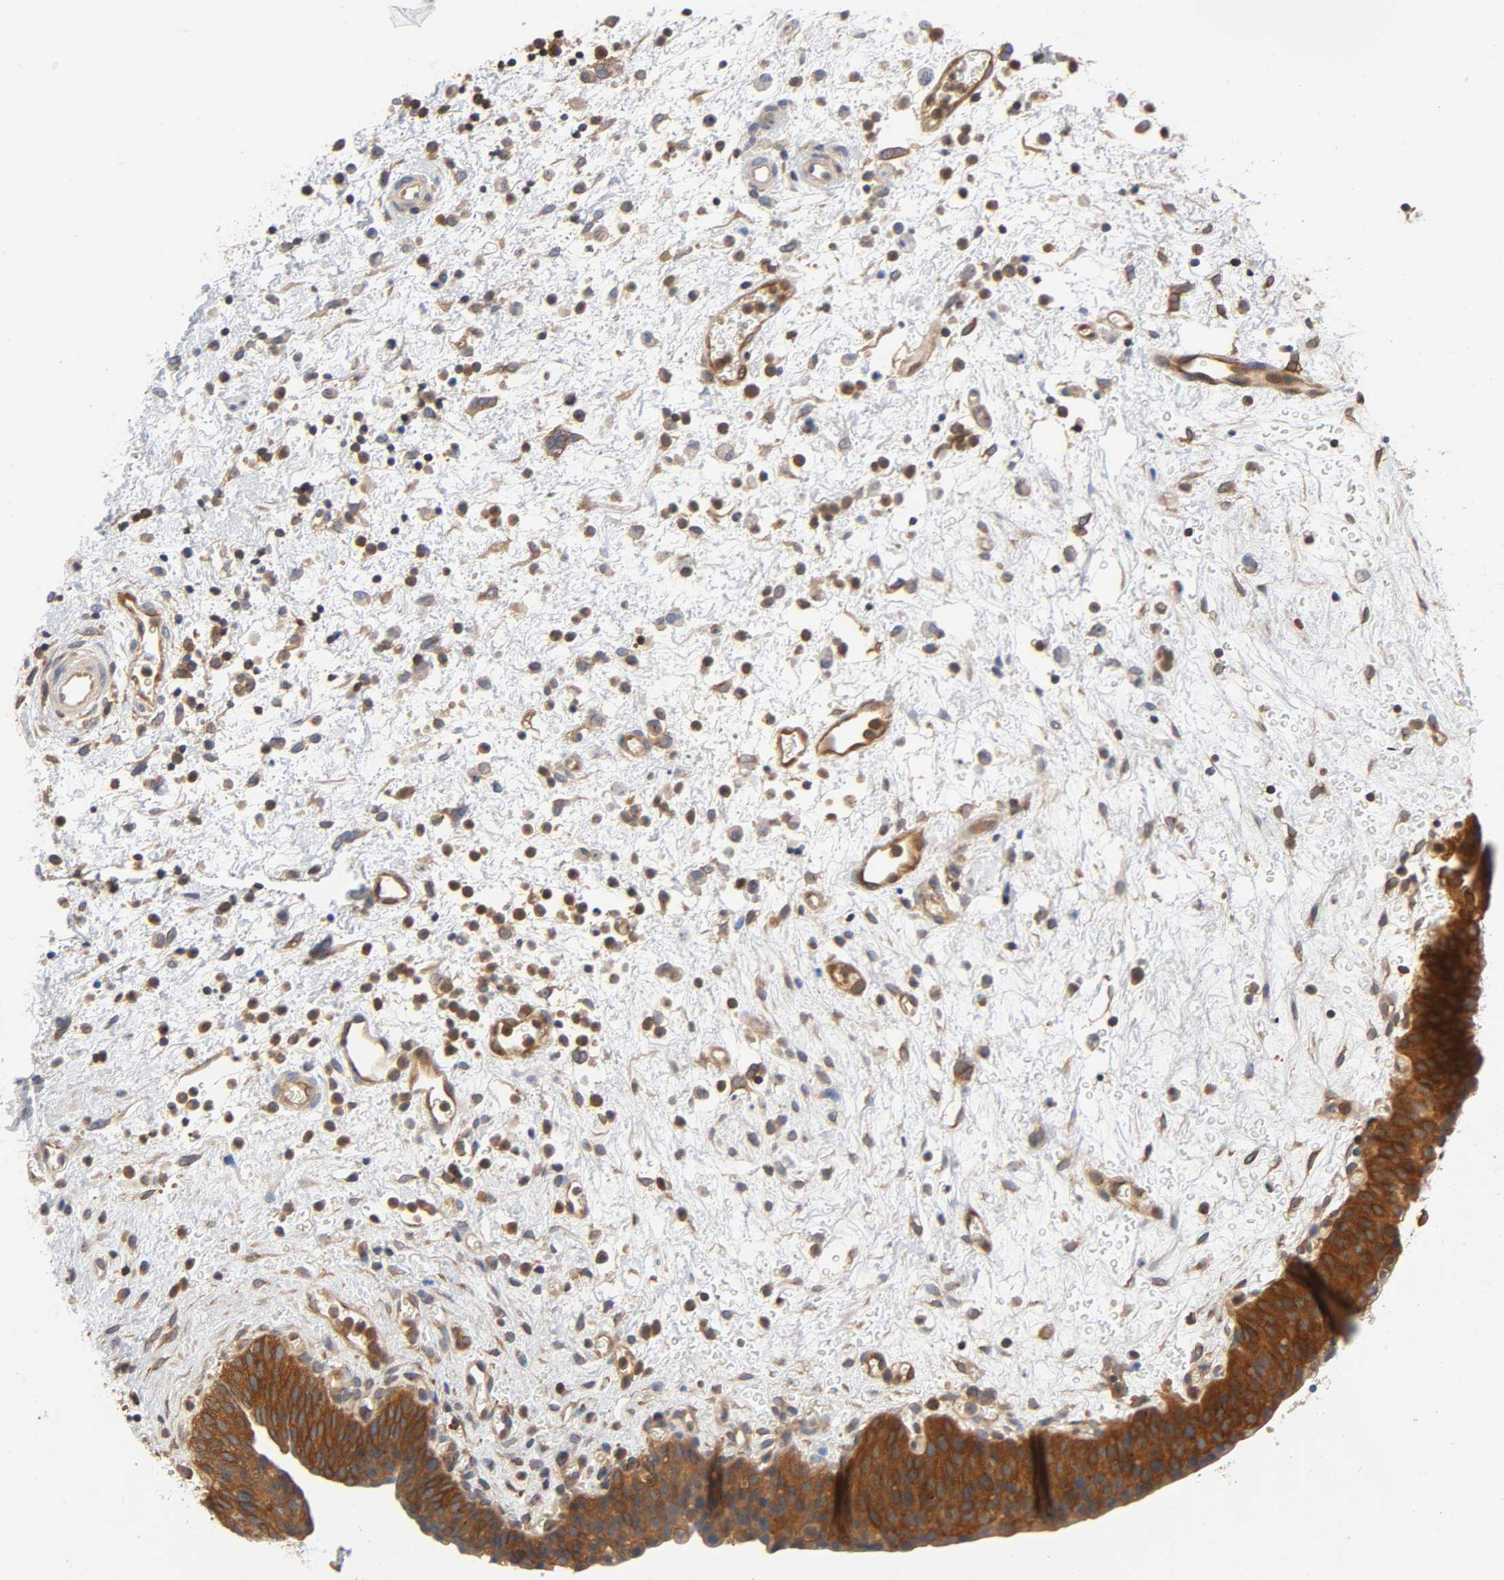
{"staining": {"intensity": "strong", "quantity": ">75%", "location": "cytoplasmic/membranous"}, "tissue": "urinary bladder", "cell_type": "Urothelial cells", "image_type": "normal", "snomed": [{"axis": "morphology", "description": "Normal tissue, NOS"}, {"axis": "morphology", "description": "Dysplasia, NOS"}, {"axis": "topography", "description": "Urinary bladder"}], "caption": "Urinary bladder stained with a brown dye reveals strong cytoplasmic/membranous positive positivity in approximately >75% of urothelial cells.", "gene": "PRKAB1", "patient": {"sex": "male", "age": 35}}